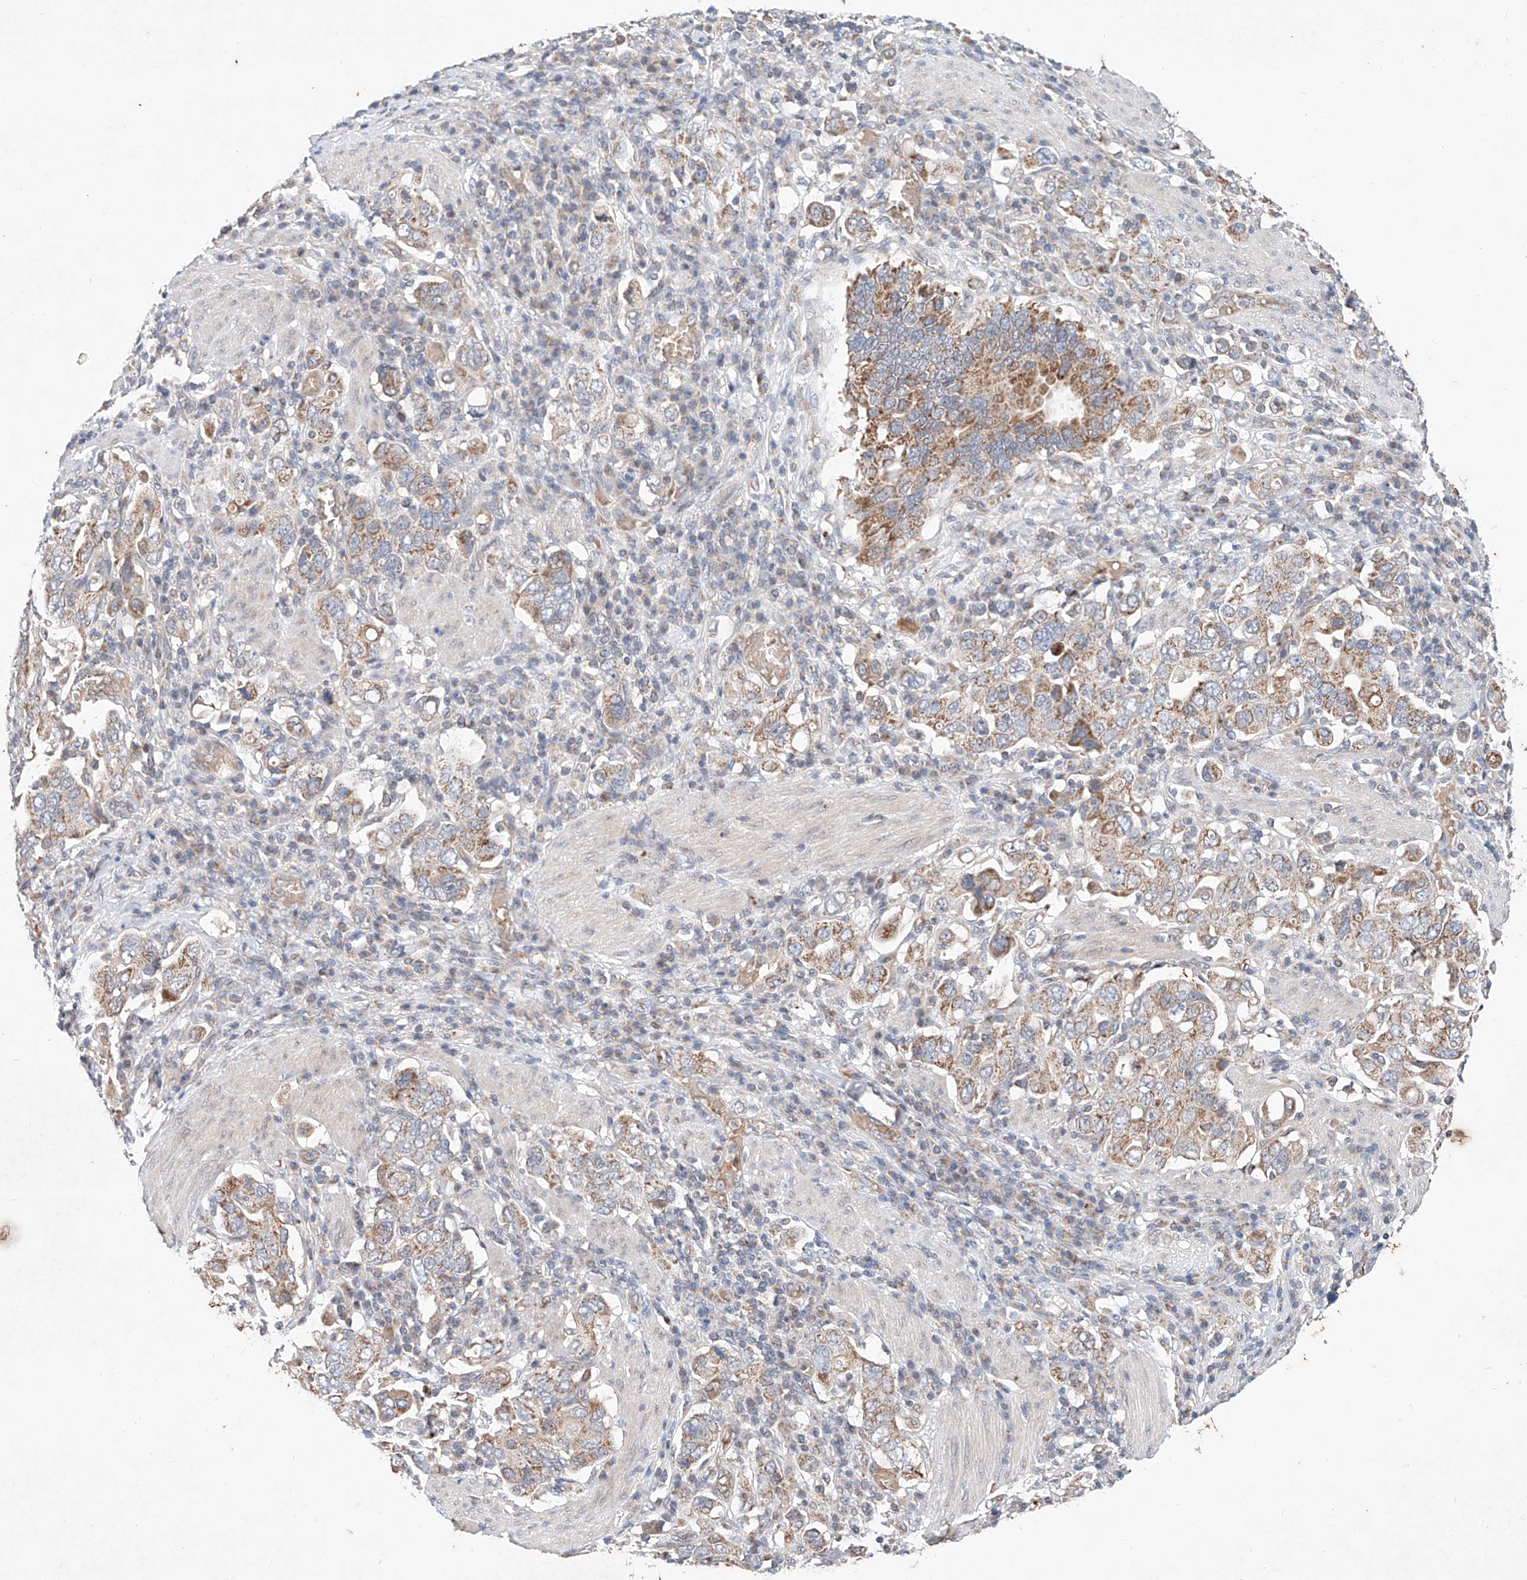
{"staining": {"intensity": "moderate", "quantity": ">75%", "location": "cytoplasmic/membranous"}, "tissue": "stomach cancer", "cell_type": "Tumor cells", "image_type": "cancer", "snomed": [{"axis": "morphology", "description": "Adenocarcinoma, NOS"}, {"axis": "topography", "description": "Stomach, upper"}], "caption": "About >75% of tumor cells in stomach cancer (adenocarcinoma) show moderate cytoplasmic/membranous protein staining as visualized by brown immunohistochemical staining.", "gene": "FASTK", "patient": {"sex": "male", "age": 62}}